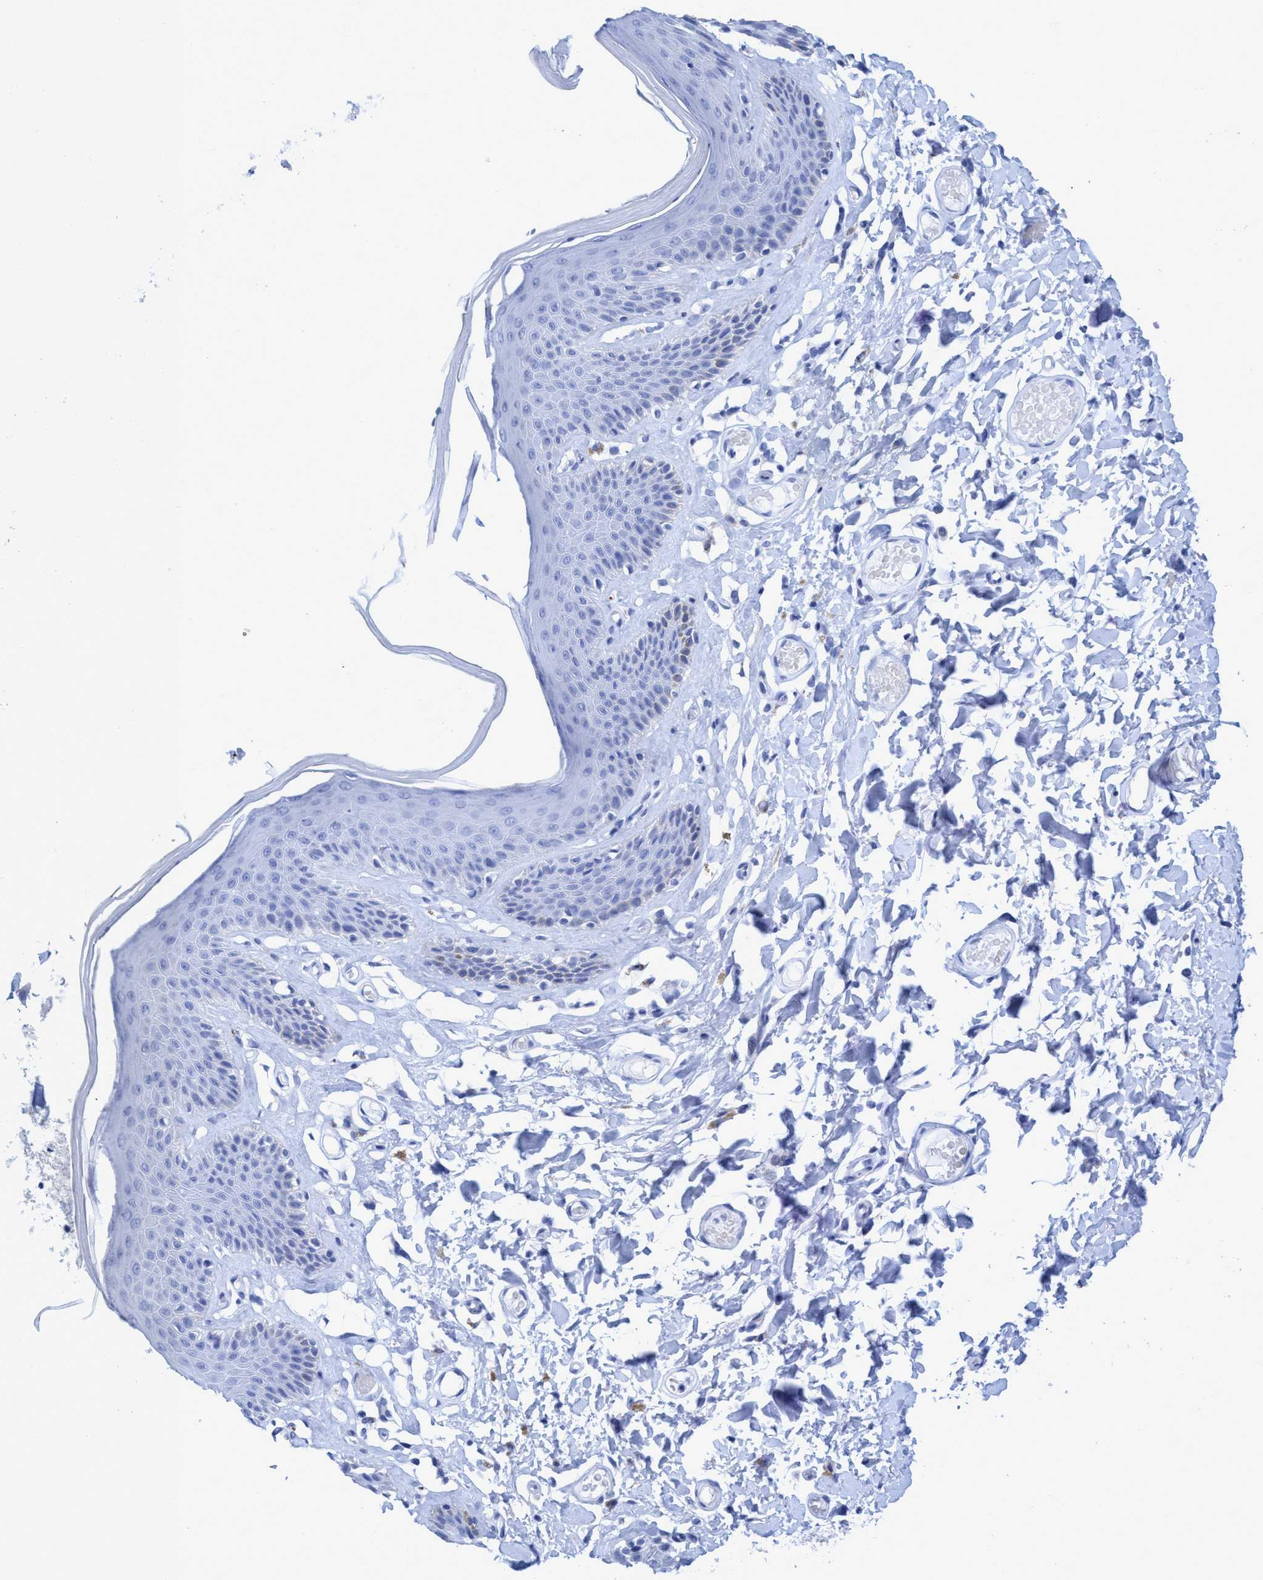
{"staining": {"intensity": "weak", "quantity": "<25%", "location": "cytoplasmic/membranous"}, "tissue": "skin", "cell_type": "Epidermal cells", "image_type": "normal", "snomed": [{"axis": "morphology", "description": "Normal tissue, NOS"}, {"axis": "topography", "description": "Vulva"}], "caption": "DAB immunohistochemical staining of normal human skin reveals no significant positivity in epidermal cells.", "gene": "PLPPR1", "patient": {"sex": "female", "age": 73}}